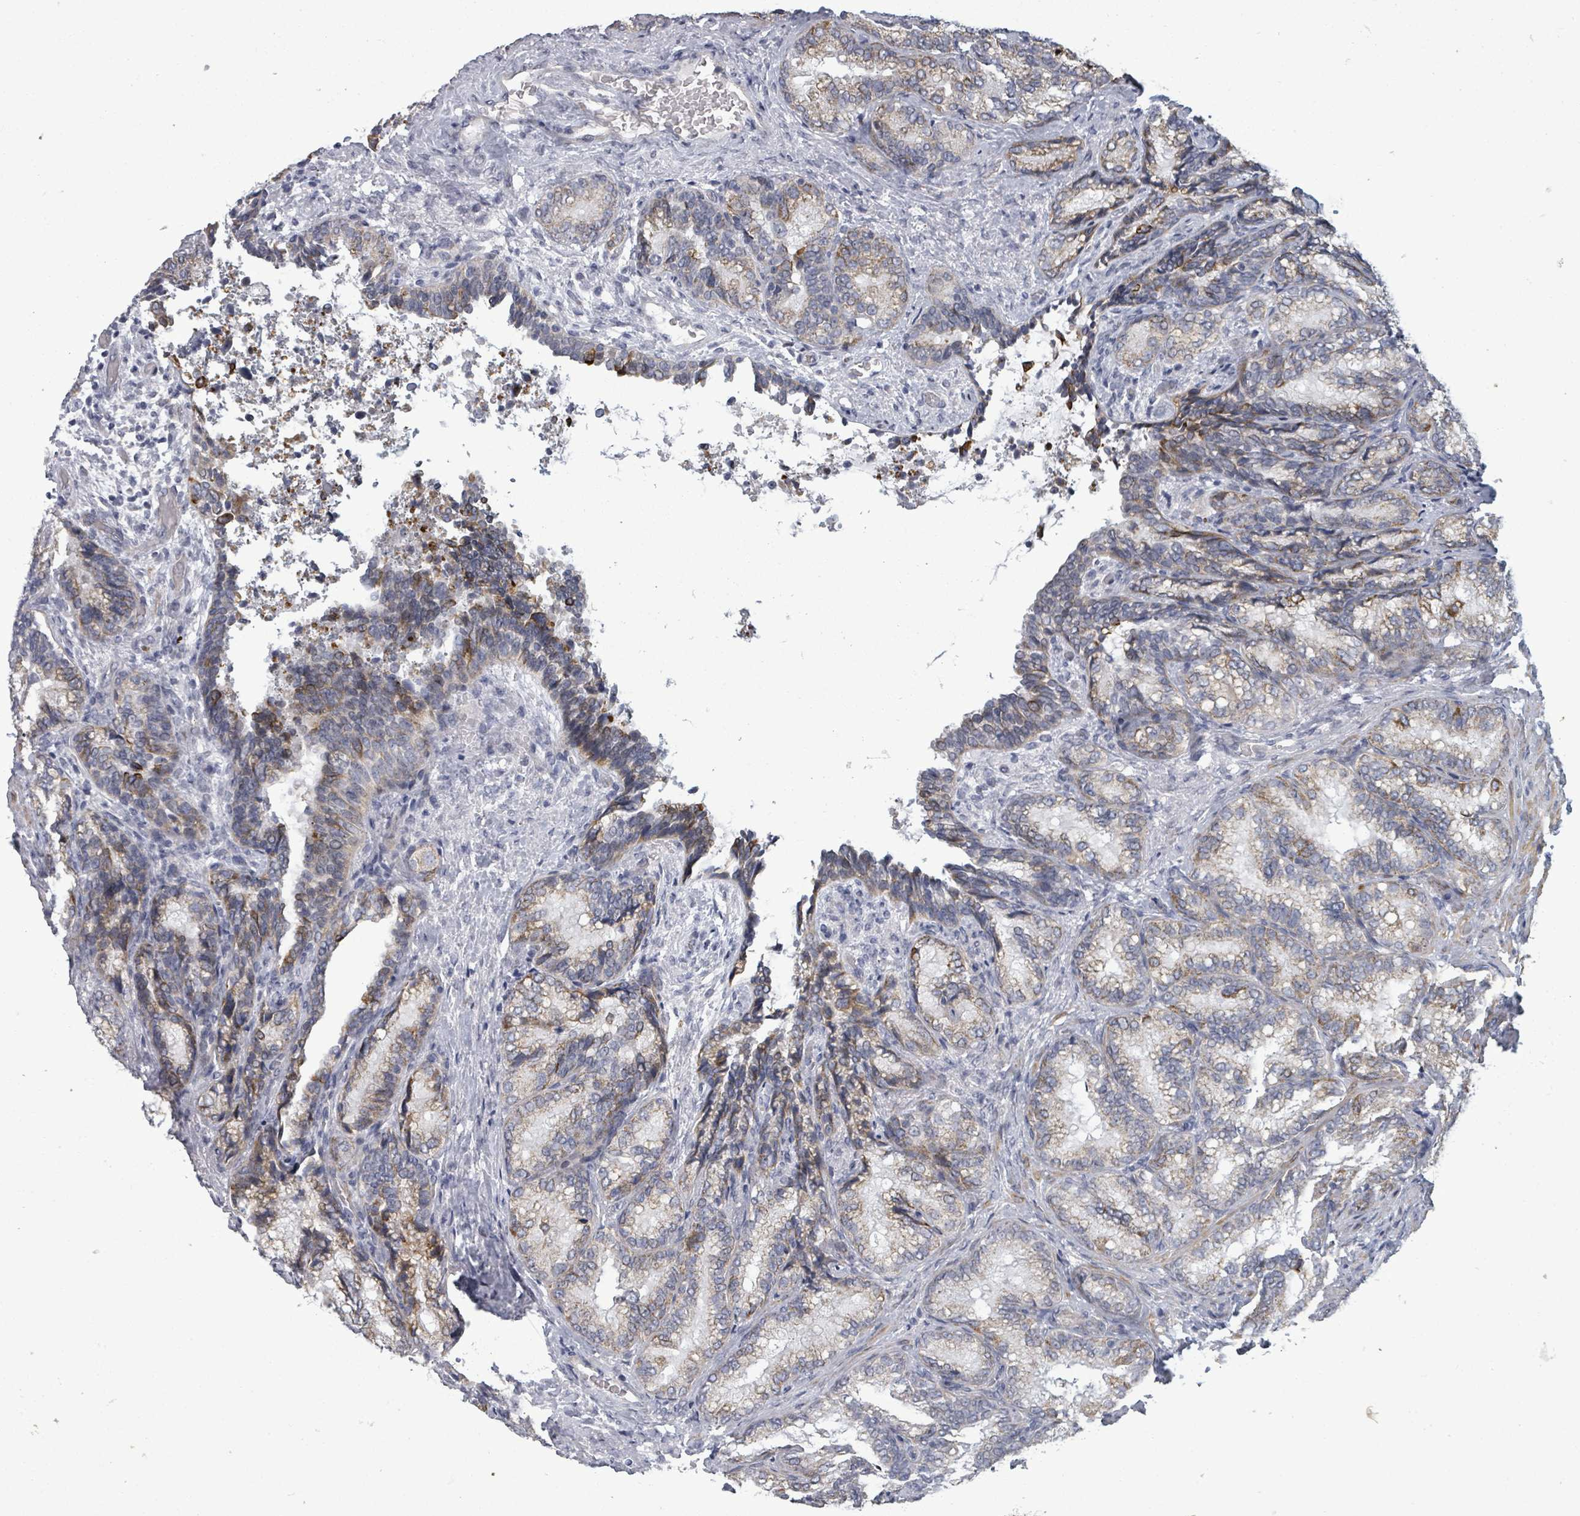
{"staining": {"intensity": "moderate", "quantity": "25%-75%", "location": "cytoplasmic/membranous"}, "tissue": "seminal vesicle", "cell_type": "Glandular cells", "image_type": "normal", "snomed": [{"axis": "morphology", "description": "Normal tissue, NOS"}, {"axis": "topography", "description": "Seminal veicle"}], "caption": "Seminal vesicle was stained to show a protein in brown. There is medium levels of moderate cytoplasmic/membranous staining in approximately 25%-75% of glandular cells. (DAB (3,3'-diaminobenzidine) IHC with brightfield microscopy, high magnification).", "gene": "PTPN20", "patient": {"sex": "male", "age": 58}}